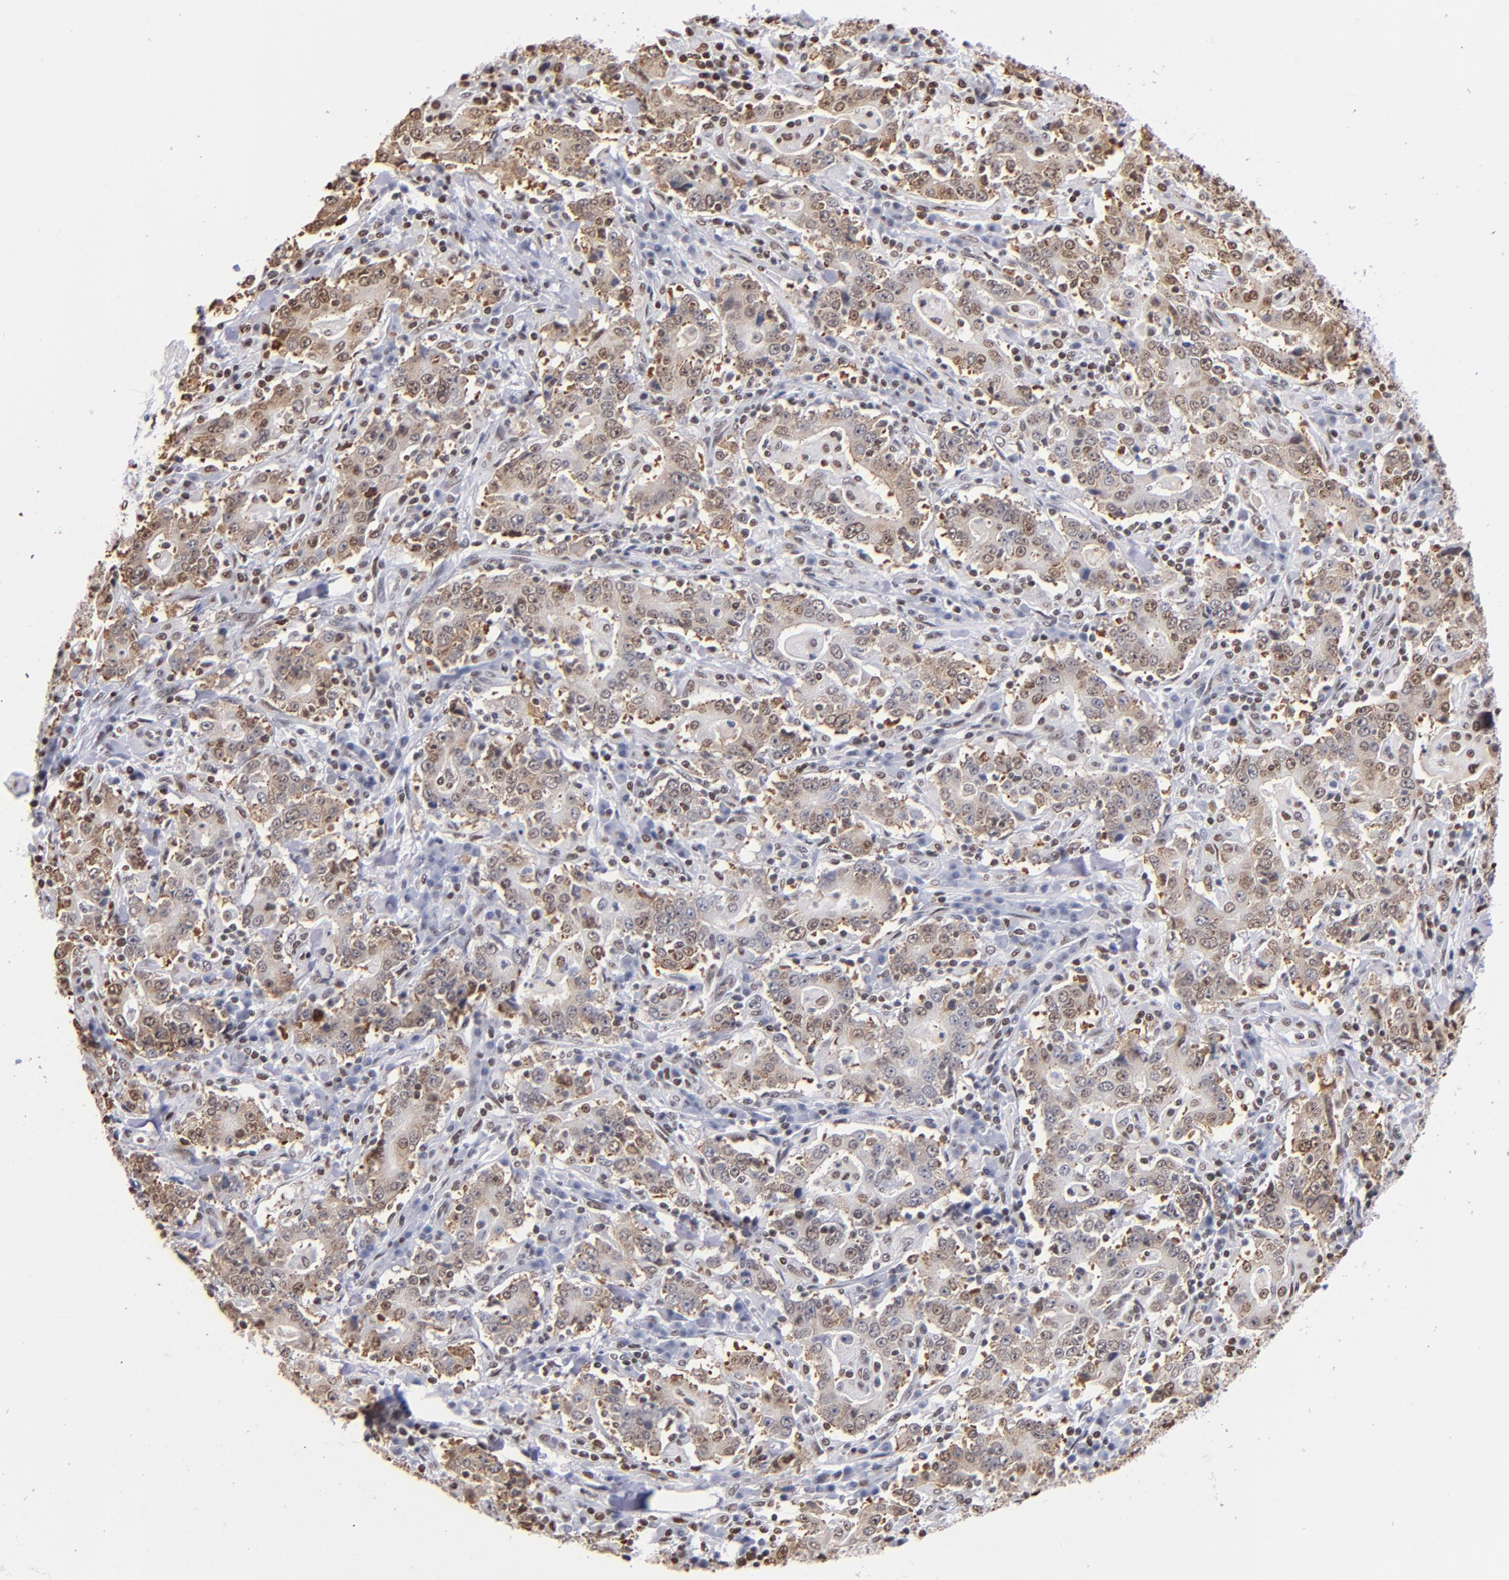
{"staining": {"intensity": "weak", "quantity": ">75%", "location": "cytoplasmic/membranous"}, "tissue": "stomach cancer", "cell_type": "Tumor cells", "image_type": "cancer", "snomed": [{"axis": "morphology", "description": "Normal tissue, NOS"}, {"axis": "morphology", "description": "Adenocarcinoma, NOS"}, {"axis": "topography", "description": "Stomach, upper"}, {"axis": "topography", "description": "Stomach"}], "caption": "Immunohistochemistry of human stomach cancer shows low levels of weak cytoplasmic/membranous staining in approximately >75% of tumor cells. (DAB (3,3'-diaminobenzidine) IHC, brown staining for protein, blue staining for nuclei).", "gene": "IFI16", "patient": {"sex": "male", "age": 59}}